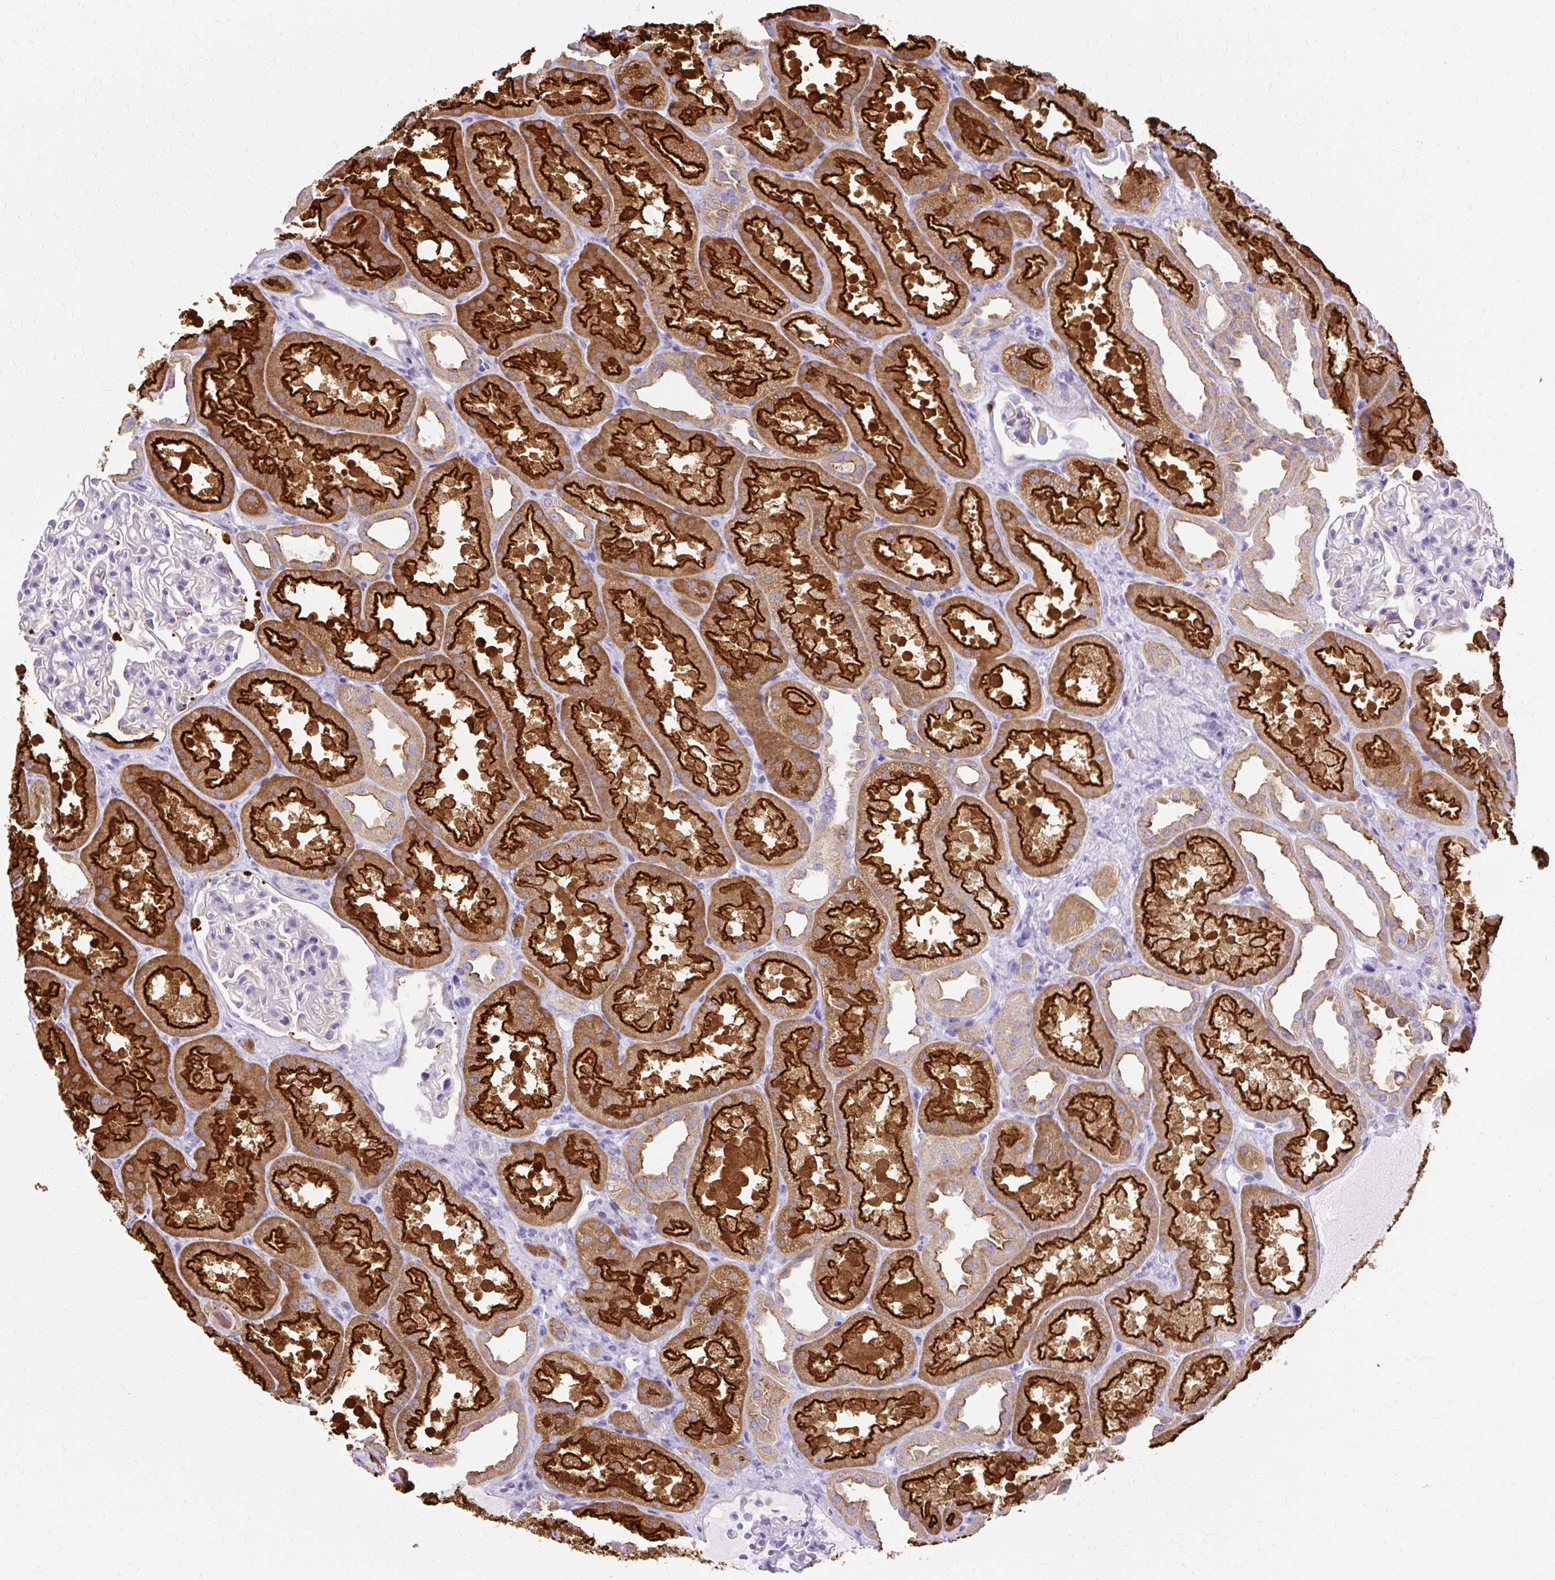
{"staining": {"intensity": "negative", "quantity": "none", "location": "none"}, "tissue": "kidney", "cell_type": "Cells in glomeruli", "image_type": "normal", "snomed": [{"axis": "morphology", "description": "Normal tissue, NOS"}, {"axis": "topography", "description": "Kidney"}], "caption": "Immunohistochemical staining of normal kidney exhibits no significant expression in cells in glomeruli. The staining is performed using DAB (3,3'-diaminobenzidine) brown chromogen with nuclei counter-stained in using hematoxylin.", "gene": "MYO6", "patient": {"sex": "male", "age": 61}}